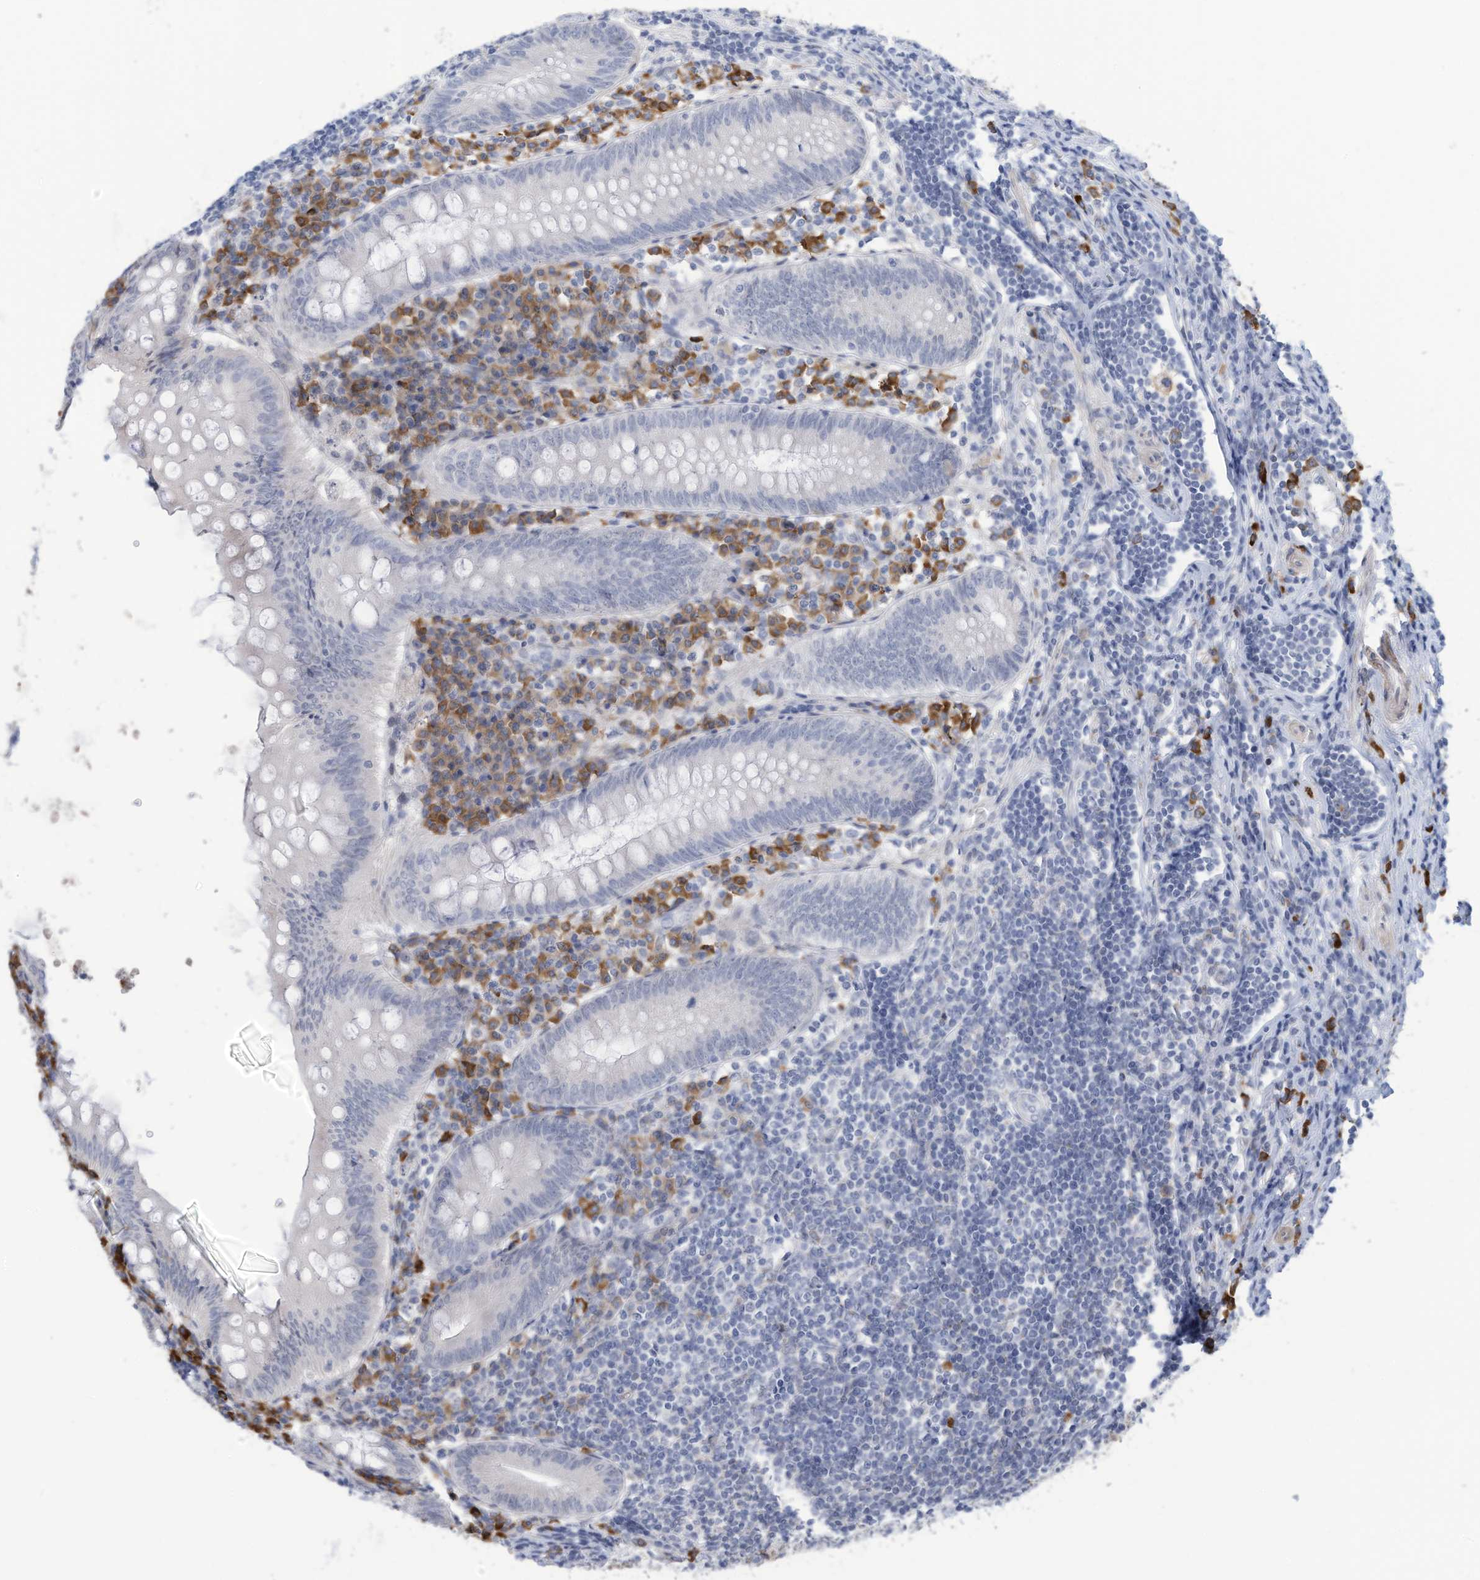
{"staining": {"intensity": "negative", "quantity": "none", "location": "none"}, "tissue": "appendix", "cell_type": "Glandular cells", "image_type": "normal", "snomed": [{"axis": "morphology", "description": "Normal tissue, NOS"}, {"axis": "topography", "description": "Appendix"}], "caption": "Glandular cells show no significant staining in unremarkable appendix. (Immunohistochemistry (ihc), brightfield microscopy, high magnification).", "gene": "ZNF292", "patient": {"sex": "female", "age": 54}}